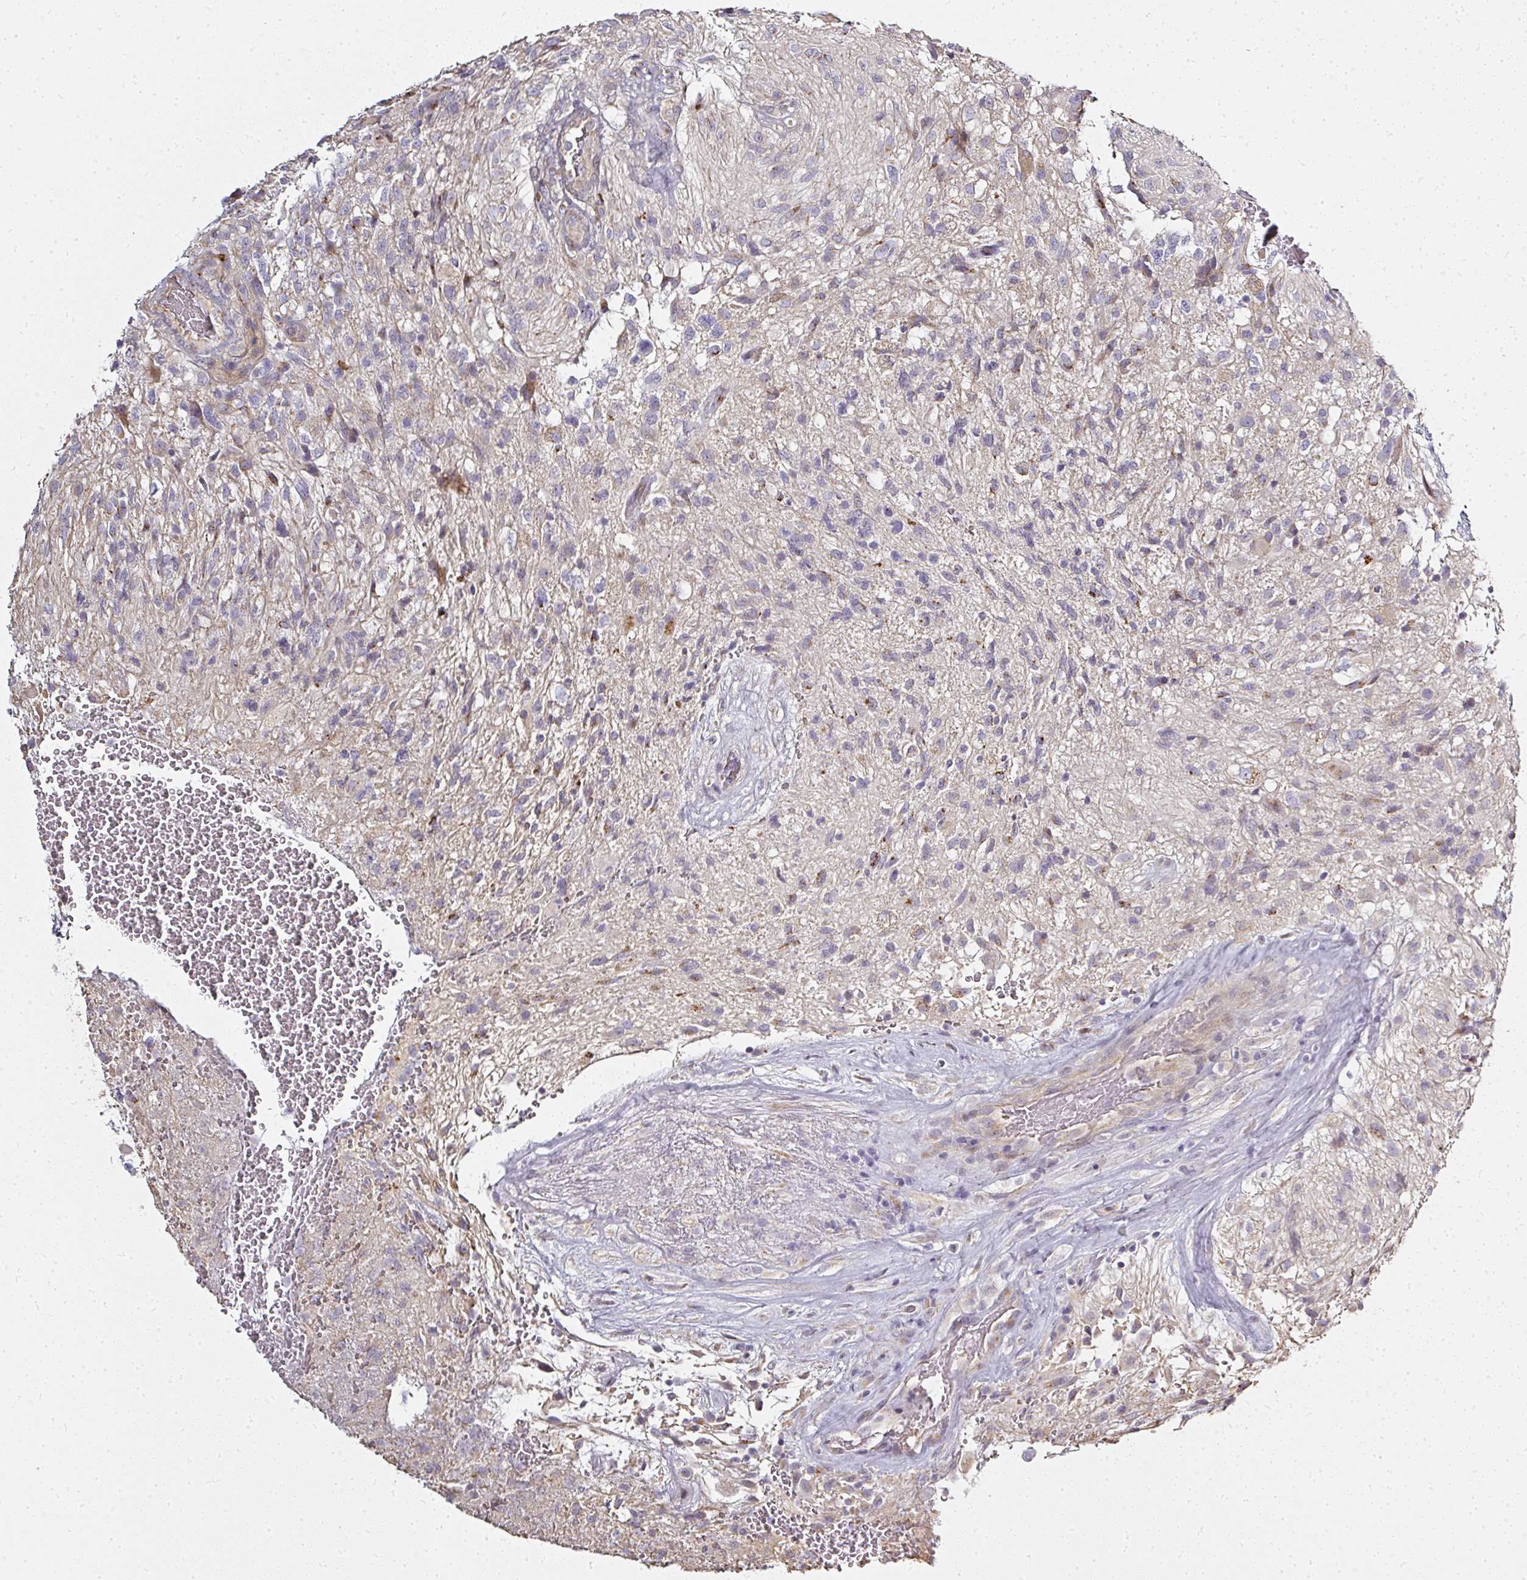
{"staining": {"intensity": "moderate", "quantity": "<25%", "location": "cytoplasmic/membranous"}, "tissue": "glioma", "cell_type": "Tumor cells", "image_type": "cancer", "snomed": [{"axis": "morphology", "description": "Glioma, malignant, High grade"}, {"axis": "topography", "description": "Brain"}], "caption": "Moderate cytoplasmic/membranous positivity is appreciated in approximately <25% of tumor cells in malignant glioma (high-grade).", "gene": "ATP8B2", "patient": {"sex": "male", "age": 56}}